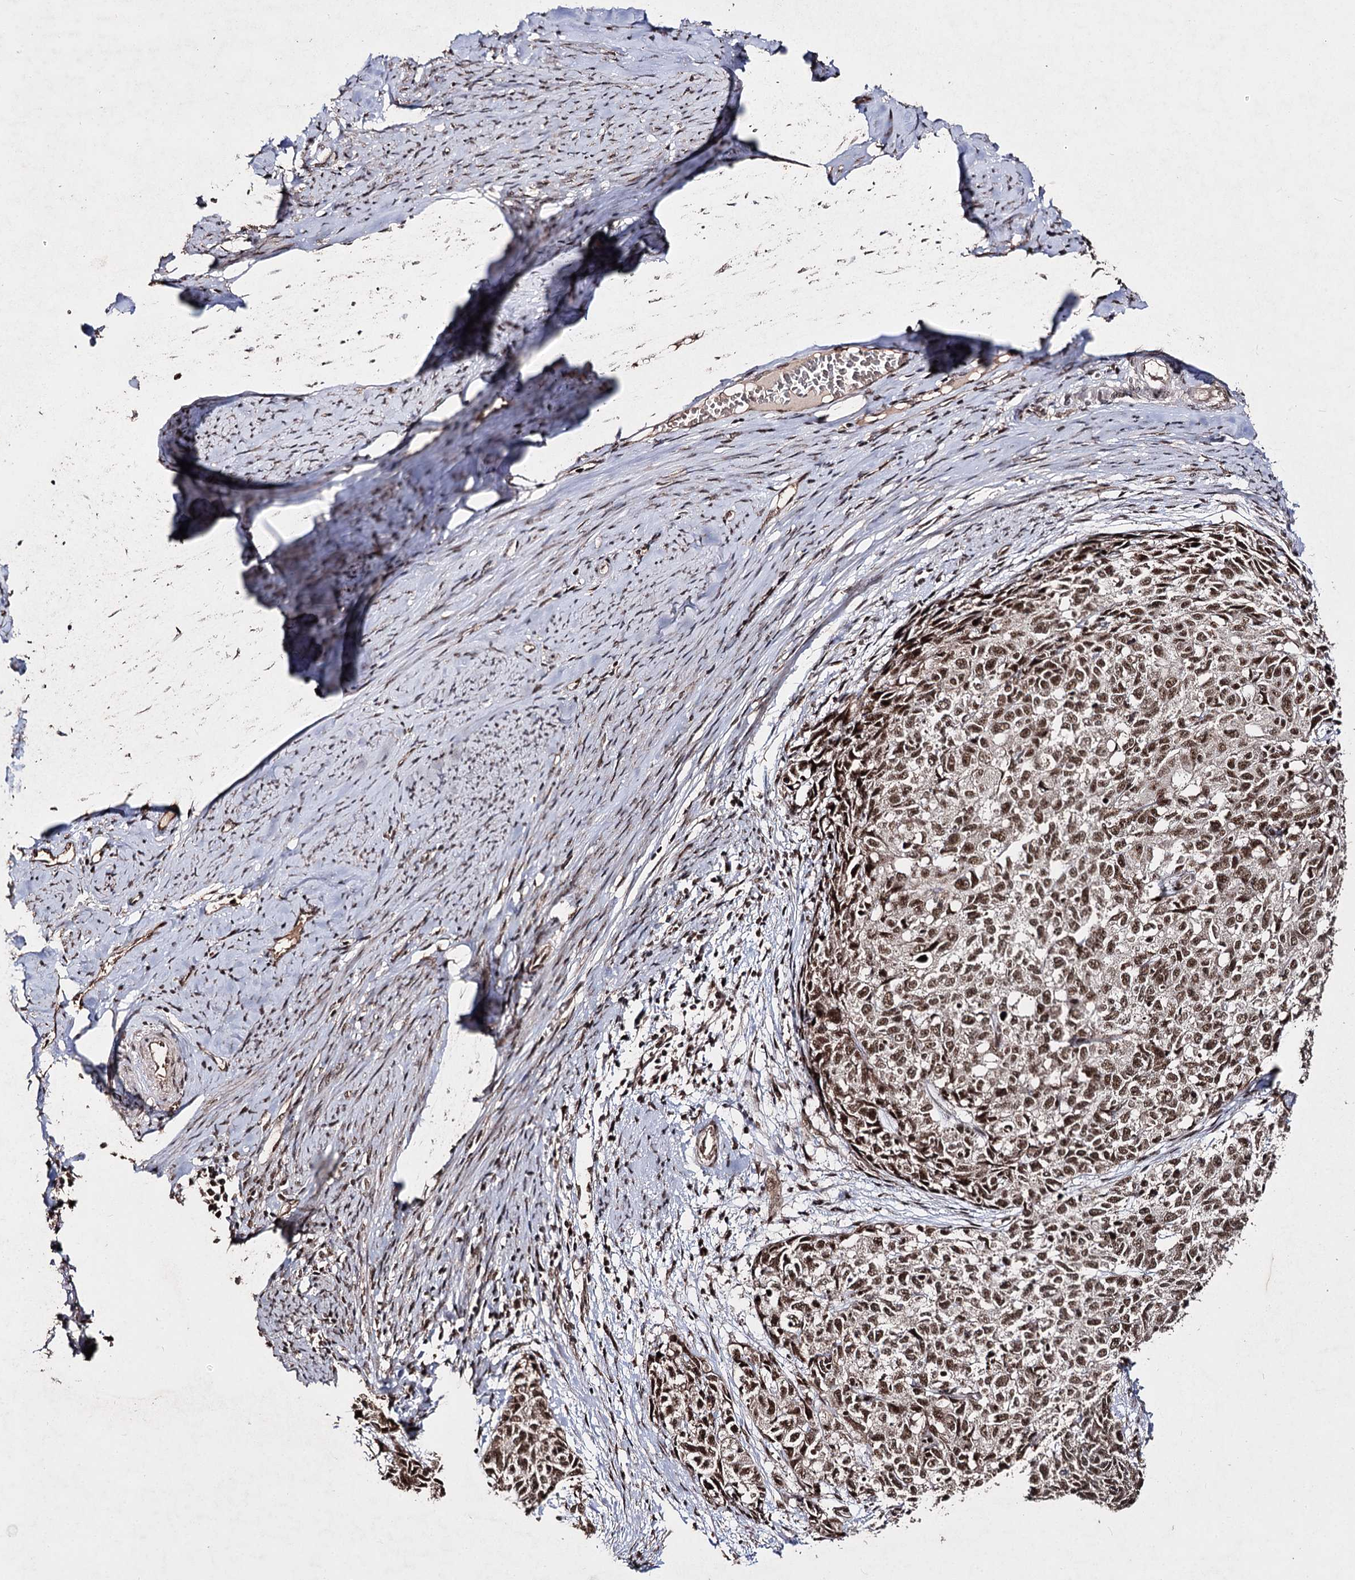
{"staining": {"intensity": "moderate", "quantity": ">75%", "location": "nuclear"}, "tissue": "cervical cancer", "cell_type": "Tumor cells", "image_type": "cancer", "snomed": [{"axis": "morphology", "description": "Squamous cell carcinoma, NOS"}, {"axis": "topography", "description": "Cervix"}], "caption": "Tumor cells reveal medium levels of moderate nuclear positivity in about >75% of cells in human cervical squamous cell carcinoma.", "gene": "U2SURP", "patient": {"sex": "female", "age": 63}}